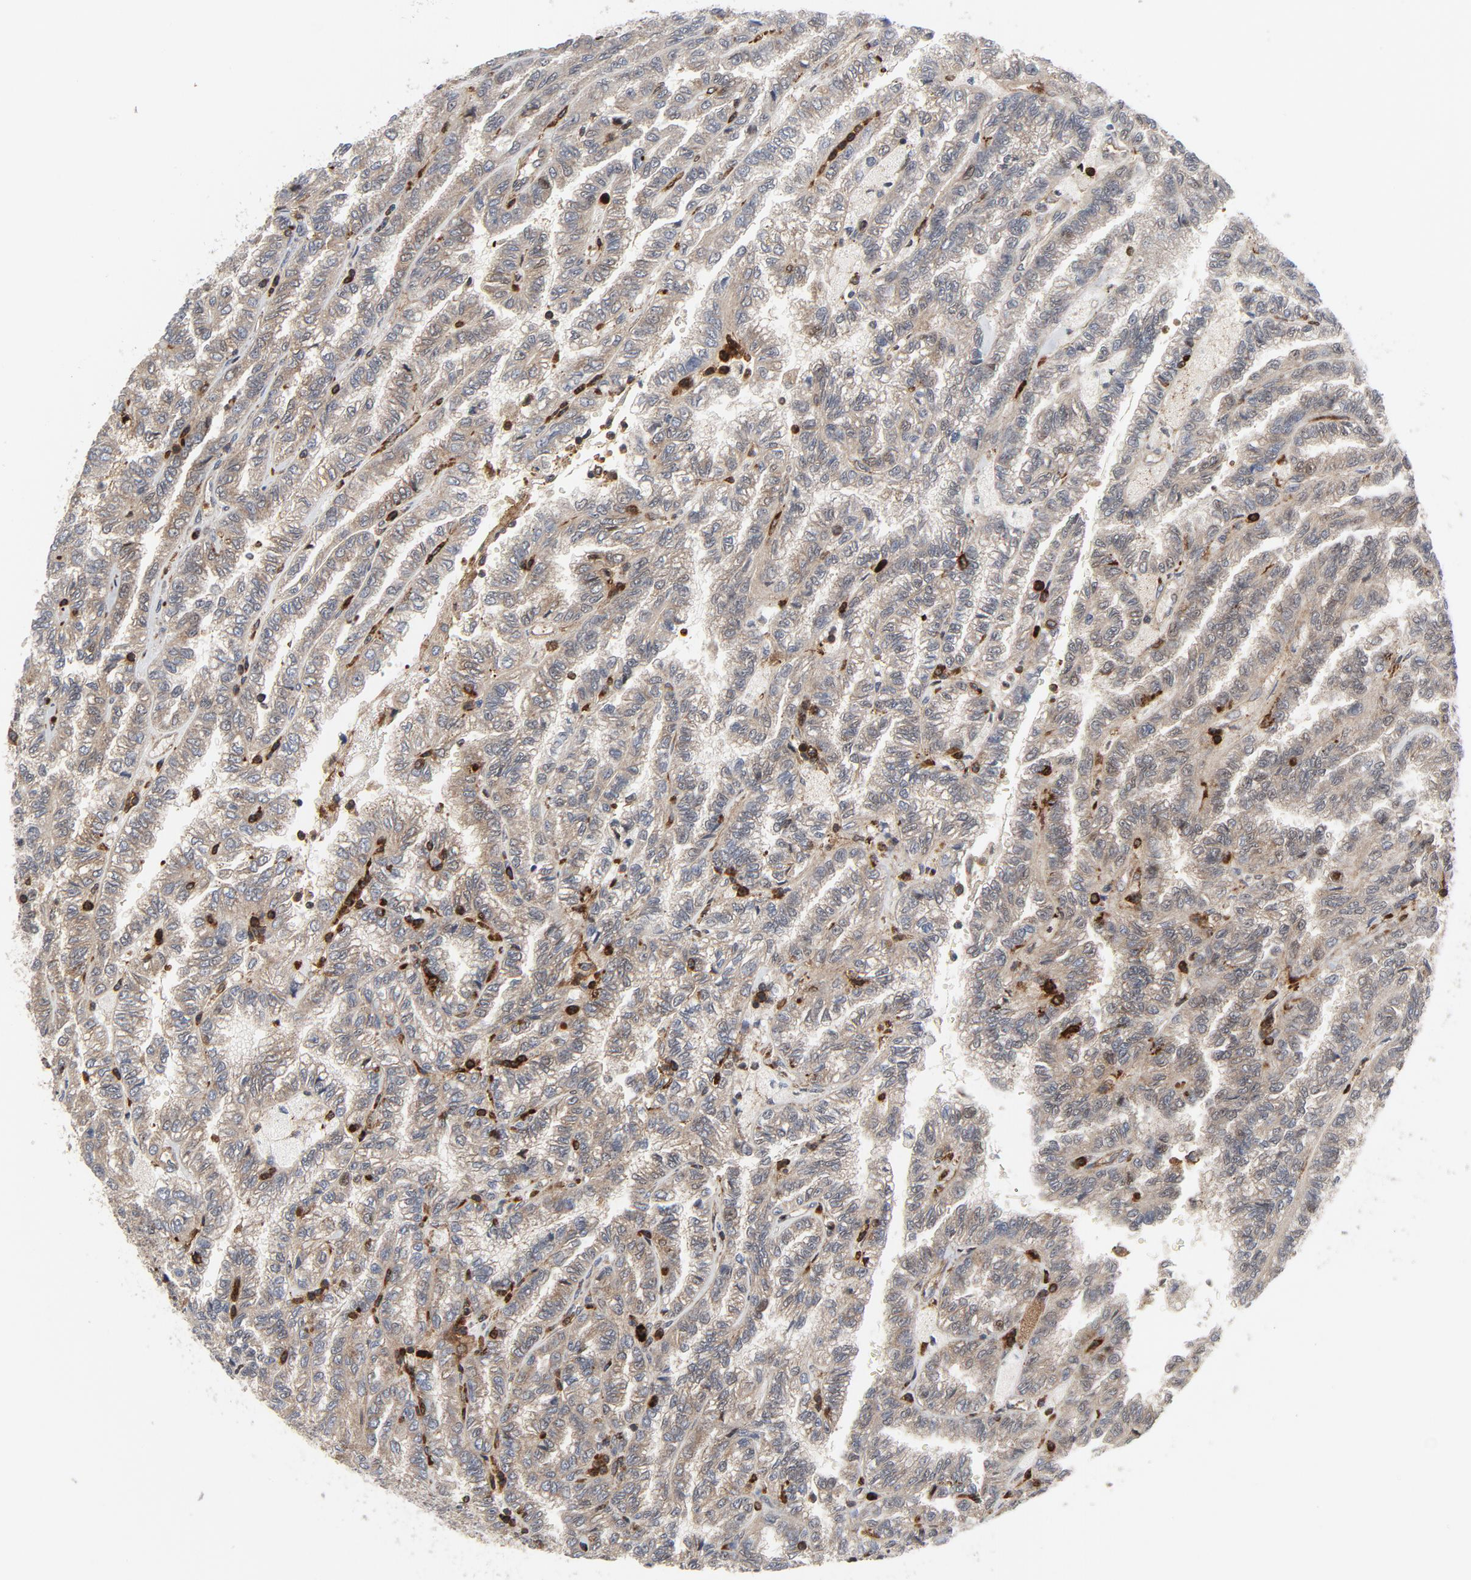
{"staining": {"intensity": "weak", "quantity": ">75%", "location": "cytoplasmic/membranous"}, "tissue": "renal cancer", "cell_type": "Tumor cells", "image_type": "cancer", "snomed": [{"axis": "morphology", "description": "Inflammation, NOS"}, {"axis": "morphology", "description": "Adenocarcinoma, NOS"}, {"axis": "topography", "description": "Kidney"}], "caption": "Approximately >75% of tumor cells in adenocarcinoma (renal) display weak cytoplasmic/membranous protein expression as visualized by brown immunohistochemical staining.", "gene": "YES1", "patient": {"sex": "male", "age": 68}}